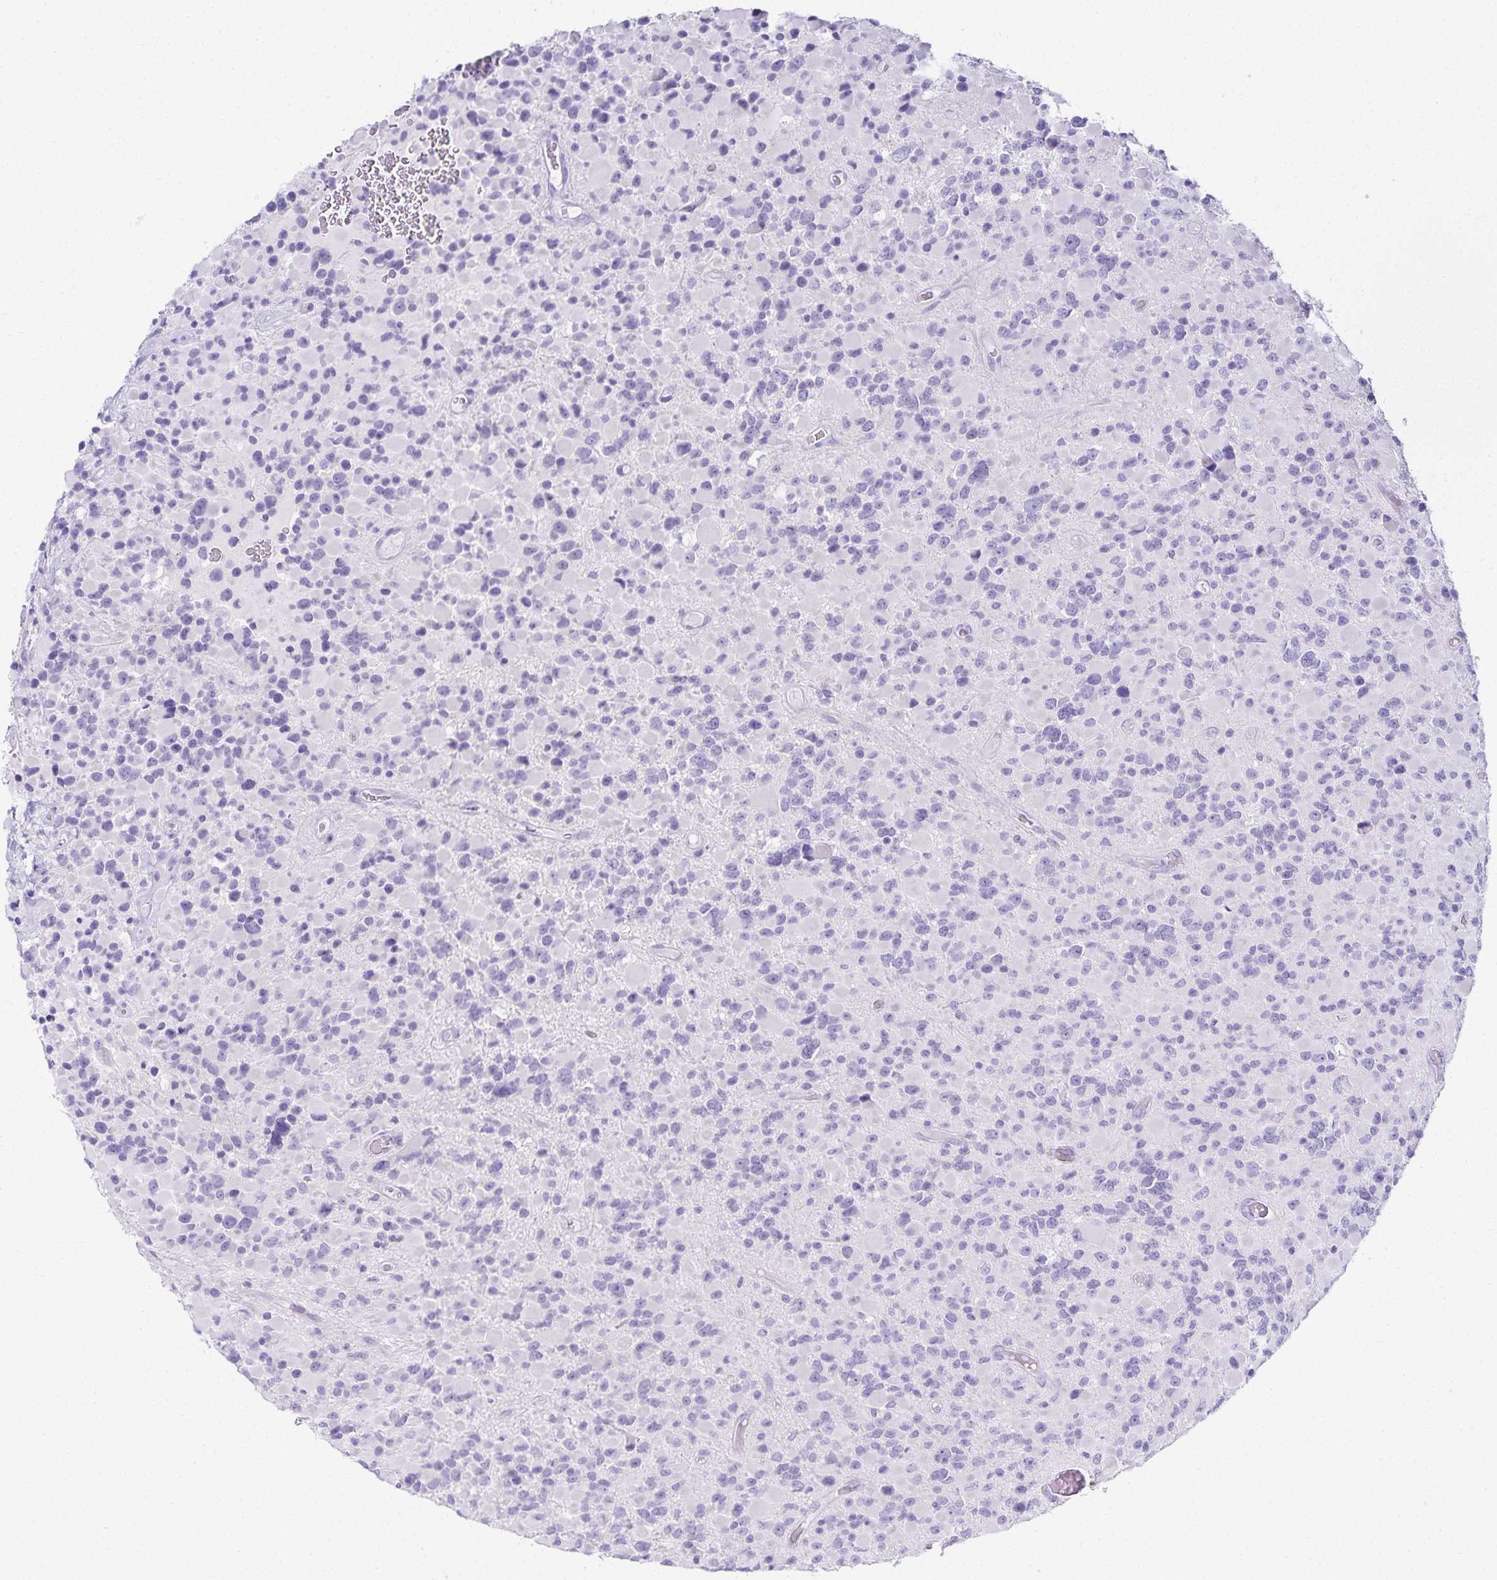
{"staining": {"intensity": "negative", "quantity": "none", "location": "none"}, "tissue": "glioma", "cell_type": "Tumor cells", "image_type": "cancer", "snomed": [{"axis": "morphology", "description": "Glioma, malignant, High grade"}, {"axis": "topography", "description": "Brain"}], "caption": "Immunohistochemistry of malignant high-grade glioma reveals no expression in tumor cells.", "gene": "GP2", "patient": {"sex": "female", "age": 40}}